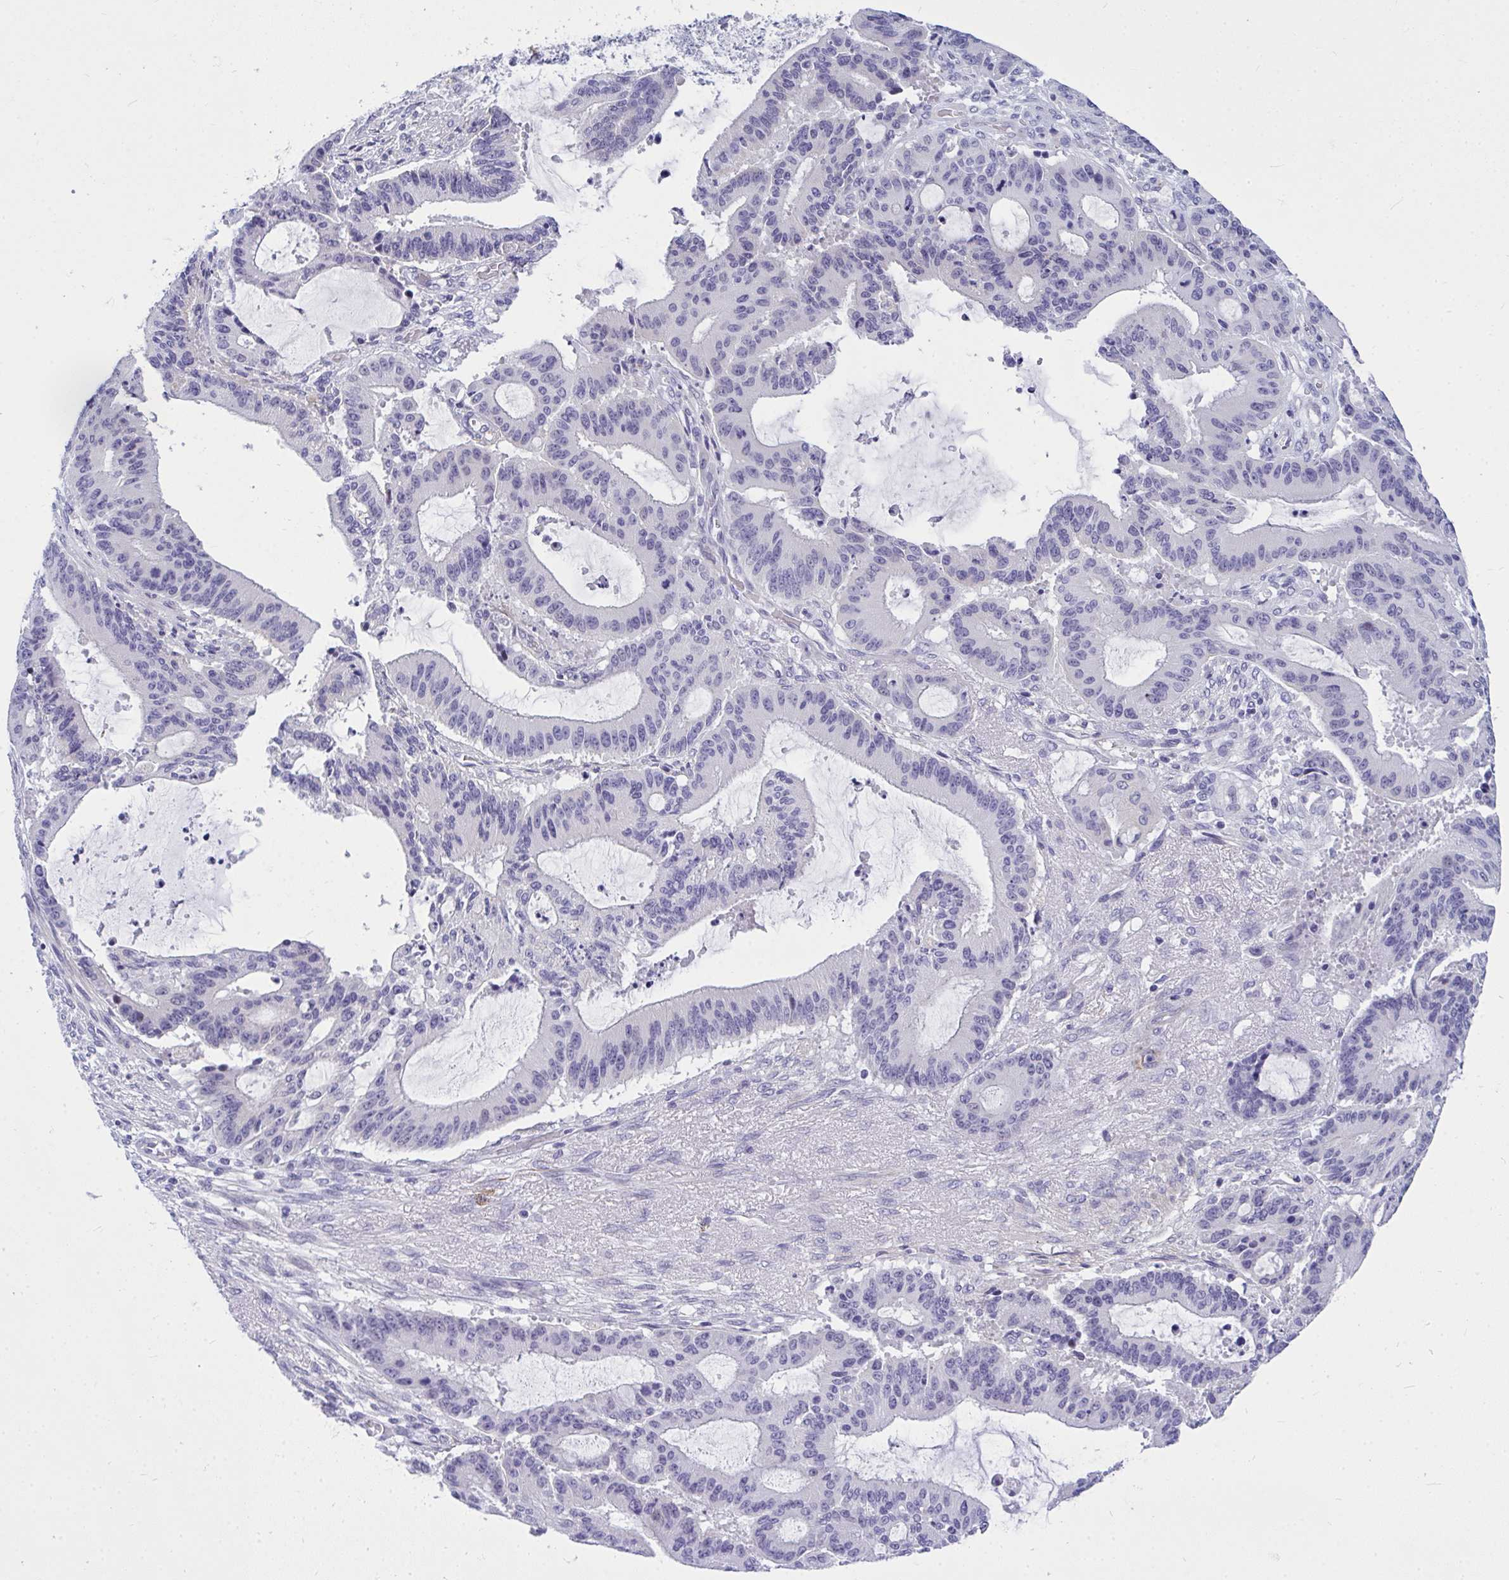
{"staining": {"intensity": "negative", "quantity": "none", "location": "none"}, "tissue": "liver cancer", "cell_type": "Tumor cells", "image_type": "cancer", "snomed": [{"axis": "morphology", "description": "Normal tissue, NOS"}, {"axis": "morphology", "description": "Cholangiocarcinoma"}, {"axis": "topography", "description": "Liver"}, {"axis": "topography", "description": "Peripheral nerve tissue"}], "caption": "Immunohistochemistry of liver cancer reveals no positivity in tumor cells. (Stains: DAB immunohistochemistry (IHC) with hematoxylin counter stain, Microscopy: brightfield microscopy at high magnification).", "gene": "TSBP1", "patient": {"sex": "female", "age": 73}}